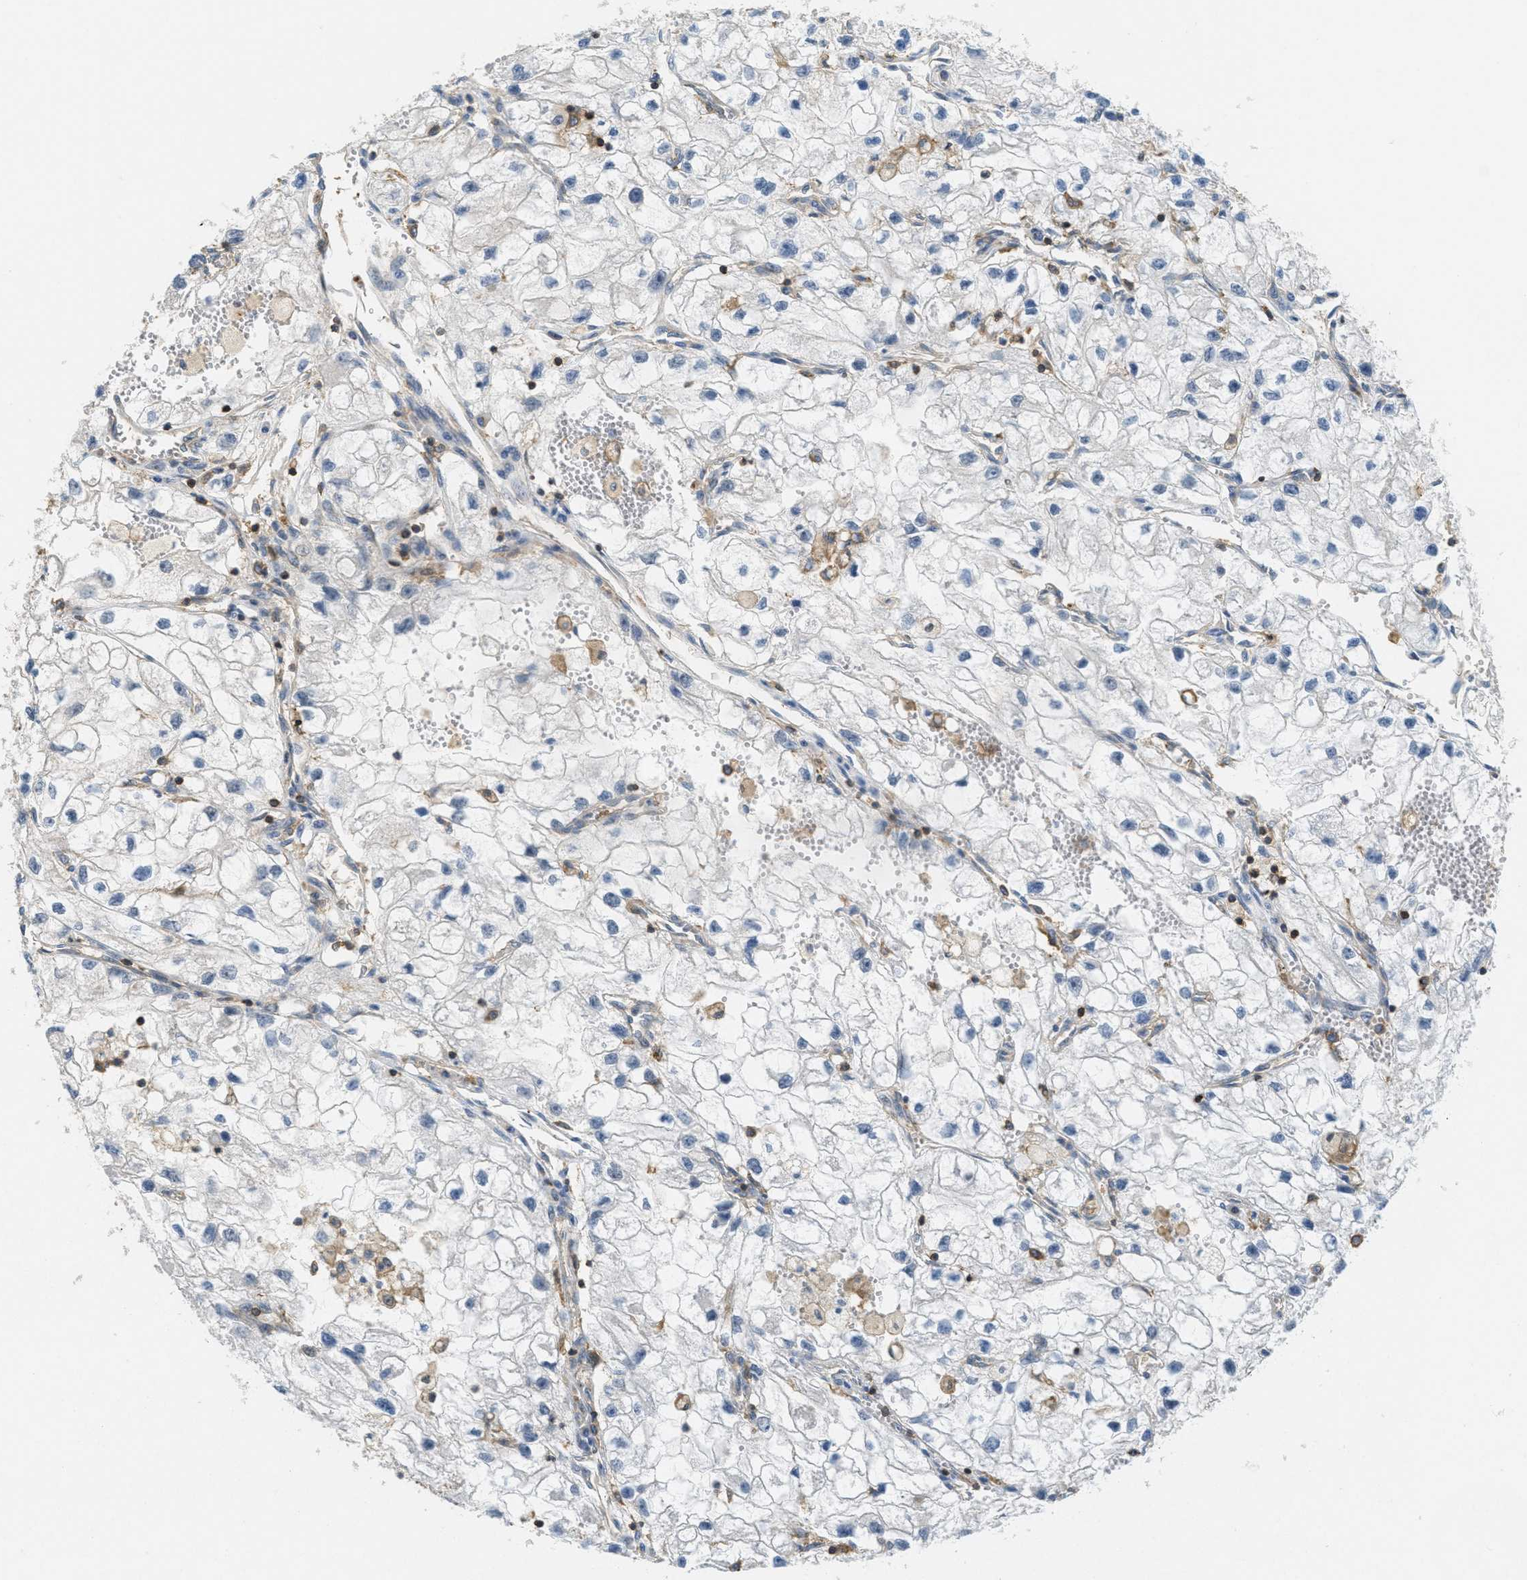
{"staining": {"intensity": "negative", "quantity": "none", "location": "none"}, "tissue": "renal cancer", "cell_type": "Tumor cells", "image_type": "cancer", "snomed": [{"axis": "morphology", "description": "Adenocarcinoma, NOS"}, {"axis": "topography", "description": "Kidney"}], "caption": "This image is of renal adenocarcinoma stained with immunohistochemistry to label a protein in brown with the nuclei are counter-stained blue. There is no positivity in tumor cells.", "gene": "GRIK2", "patient": {"sex": "female", "age": 70}}